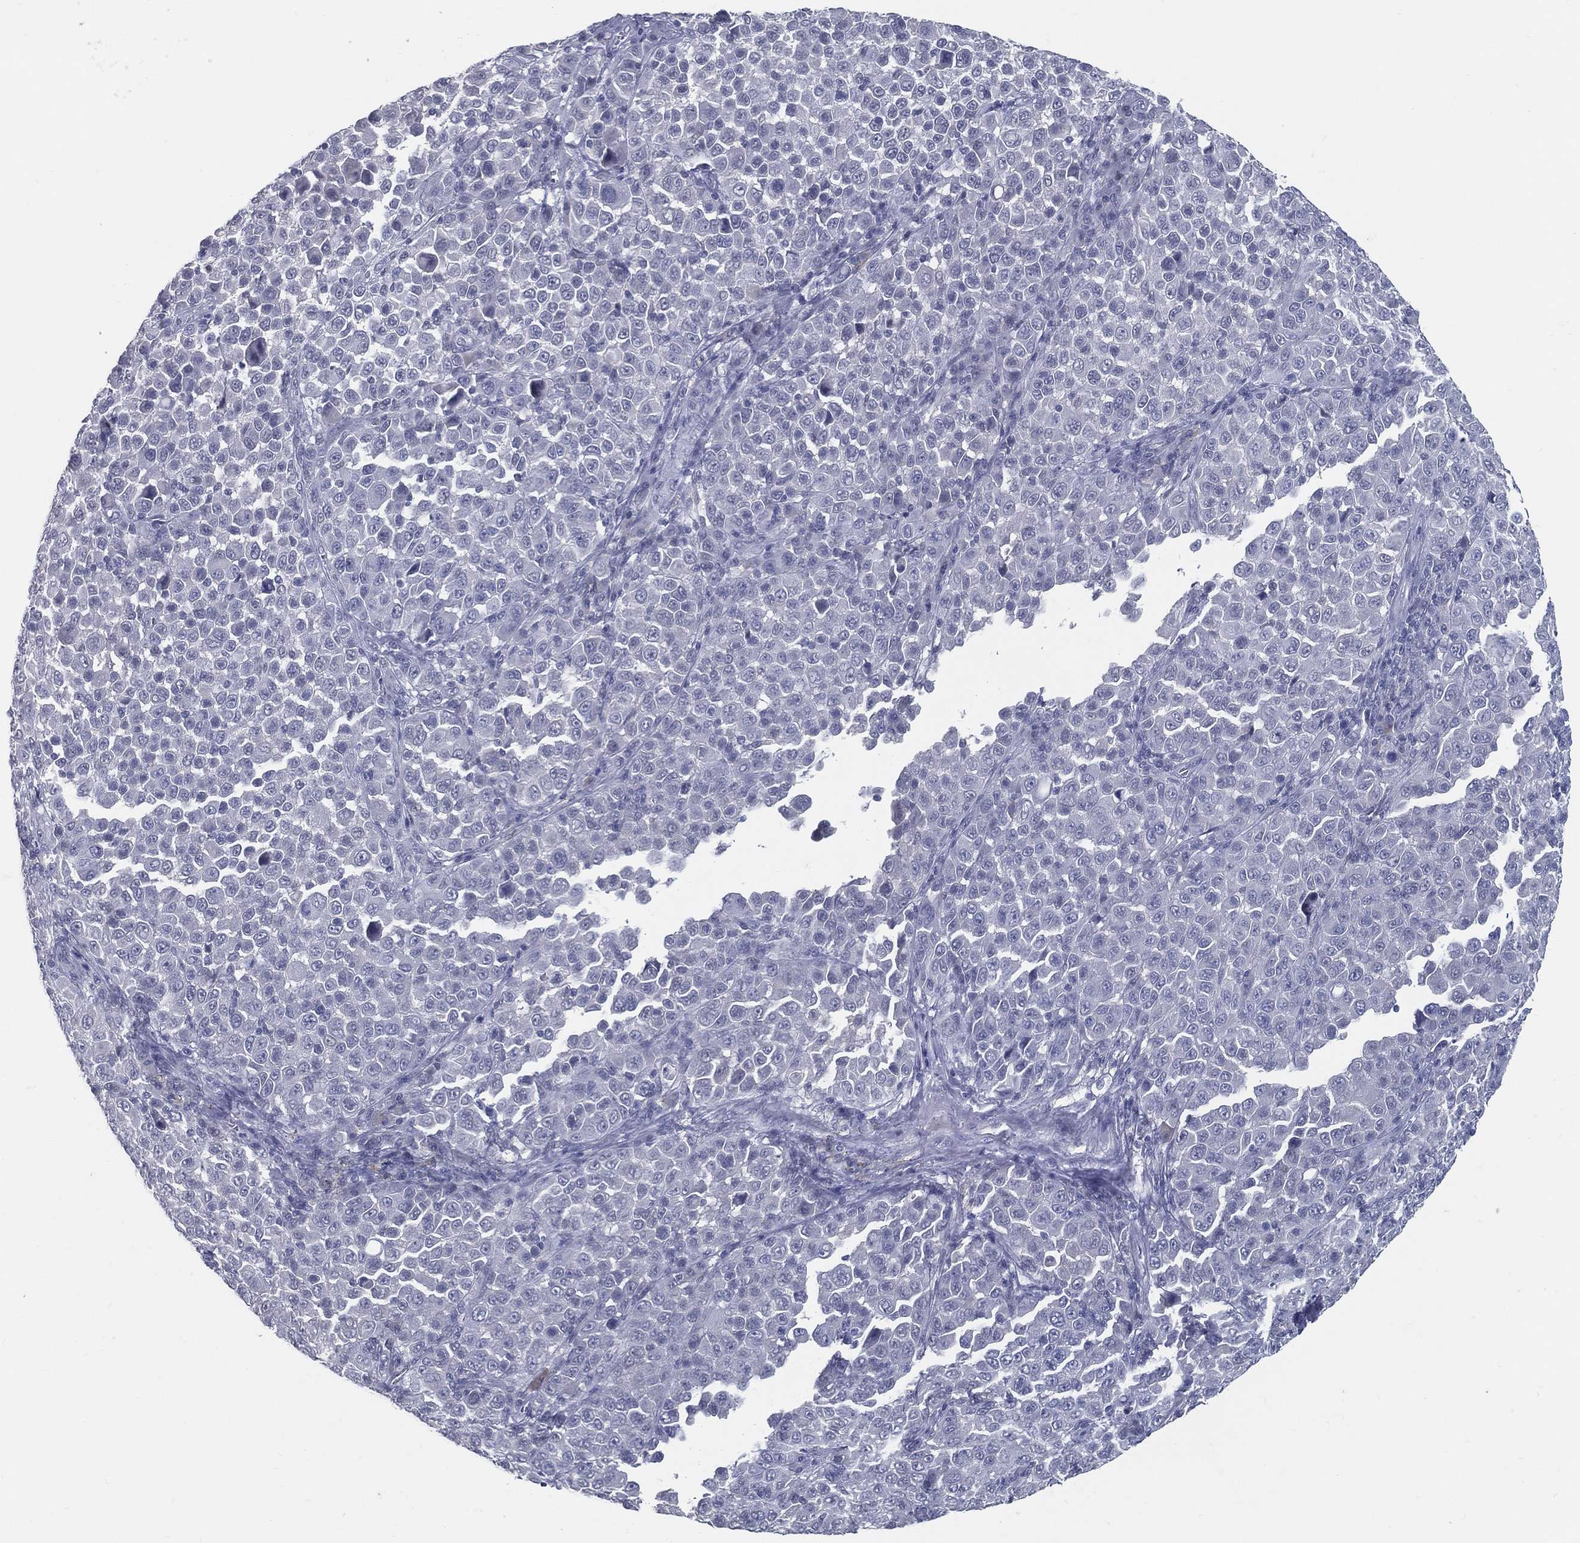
{"staining": {"intensity": "negative", "quantity": "none", "location": "none"}, "tissue": "melanoma", "cell_type": "Tumor cells", "image_type": "cancer", "snomed": [{"axis": "morphology", "description": "Malignant melanoma, NOS"}, {"axis": "topography", "description": "Skin"}], "caption": "Malignant melanoma stained for a protein using IHC shows no positivity tumor cells.", "gene": "ACE2", "patient": {"sex": "female", "age": 57}}